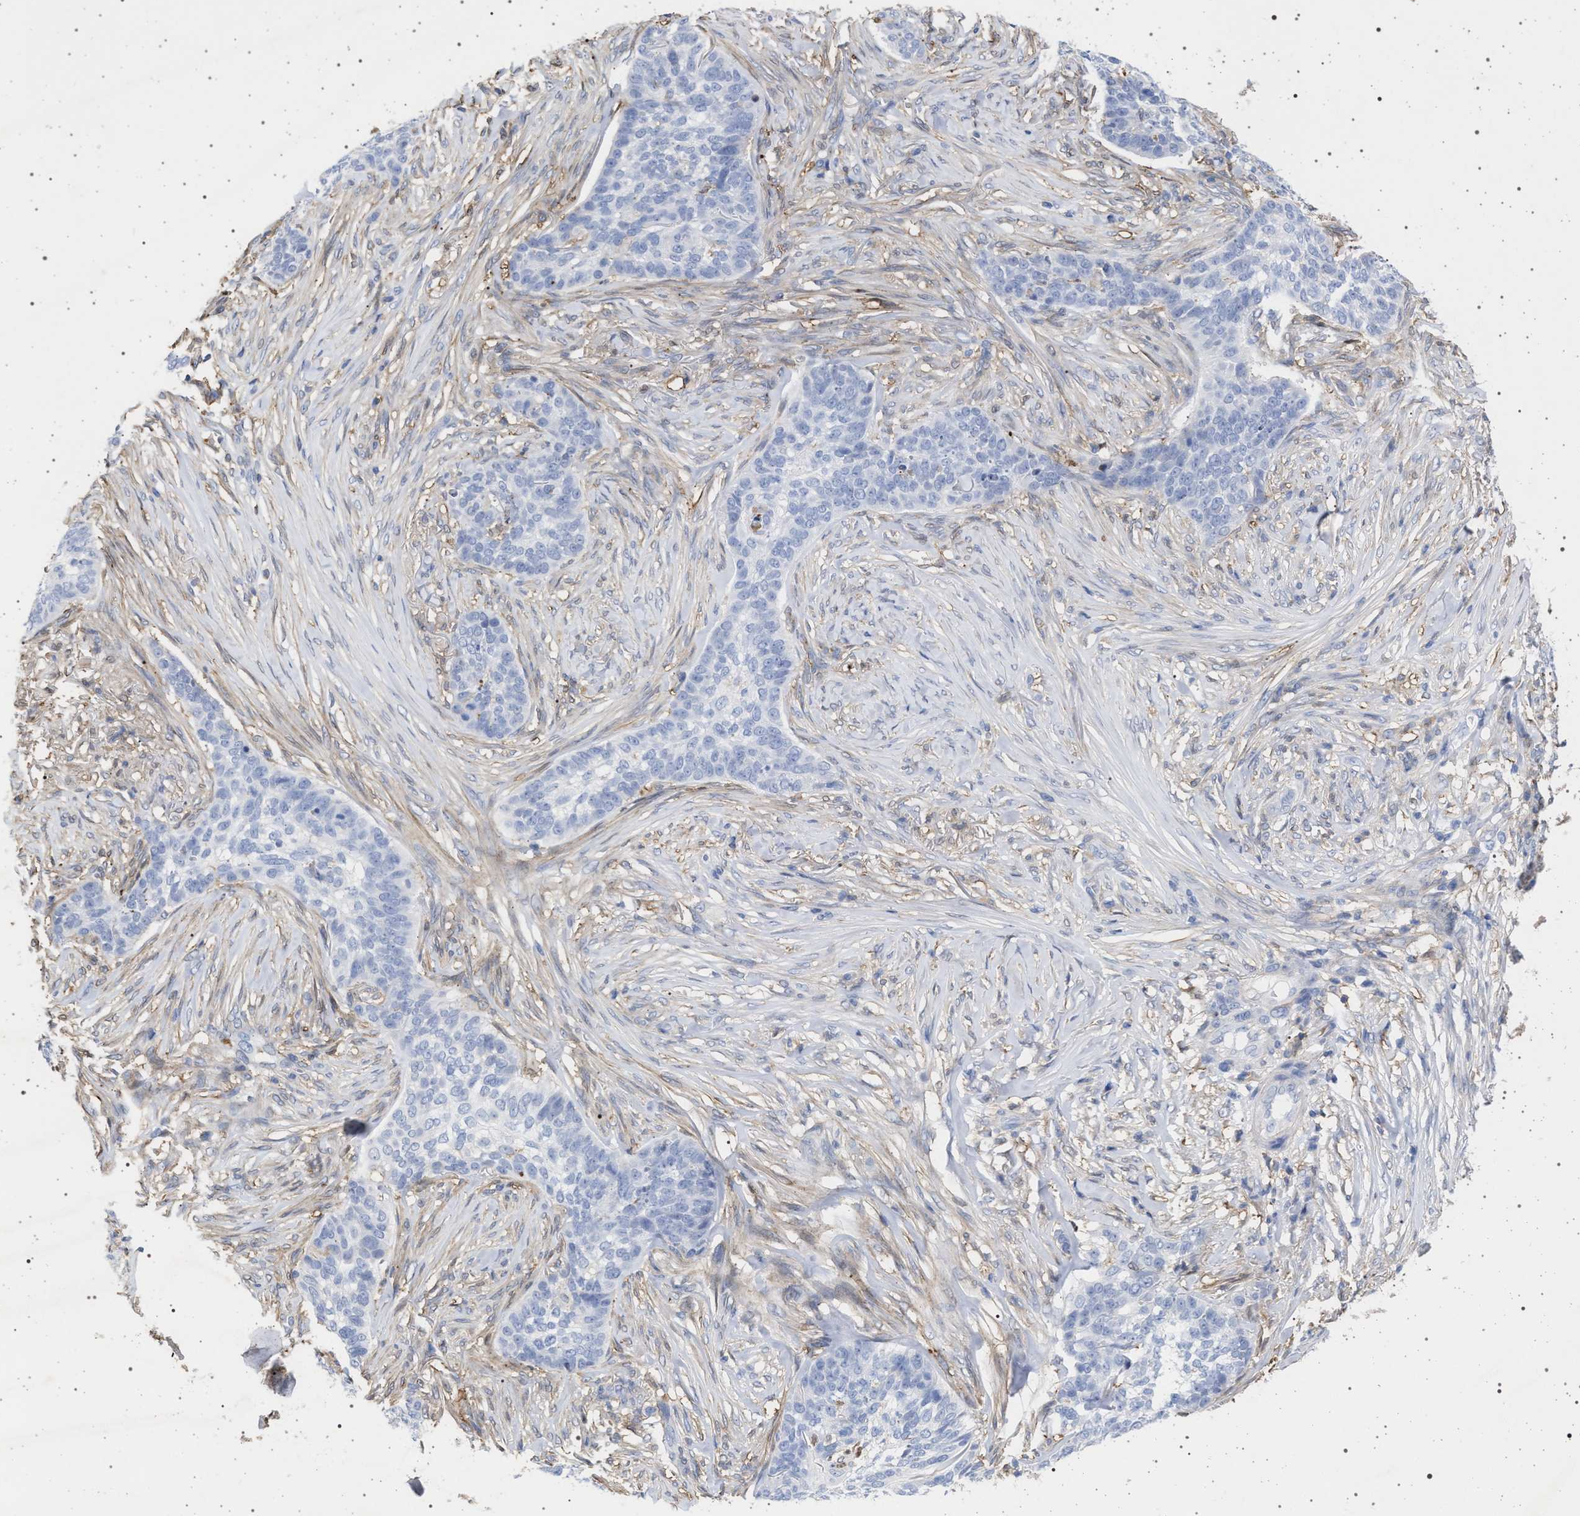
{"staining": {"intensity": "negative", "quantity": "none", "location": "none"}, "tissue": "skin cancer", "cell_type": "Tumor cells", "image_type": "cancer", "snomed": [{"axis": "morphology", "description": "Basal cell carcinoma"}, {"axis": "topography", "description": "Skin"}], "caption": "Immunohistochemistry micrograph of neoplastic tissue: human skin basal cell carcinoma stained with DAB exhibits no significant protein expression in tumor cells.", "gene": "PLG", "patient": {"sex": "male", "age": 85}}